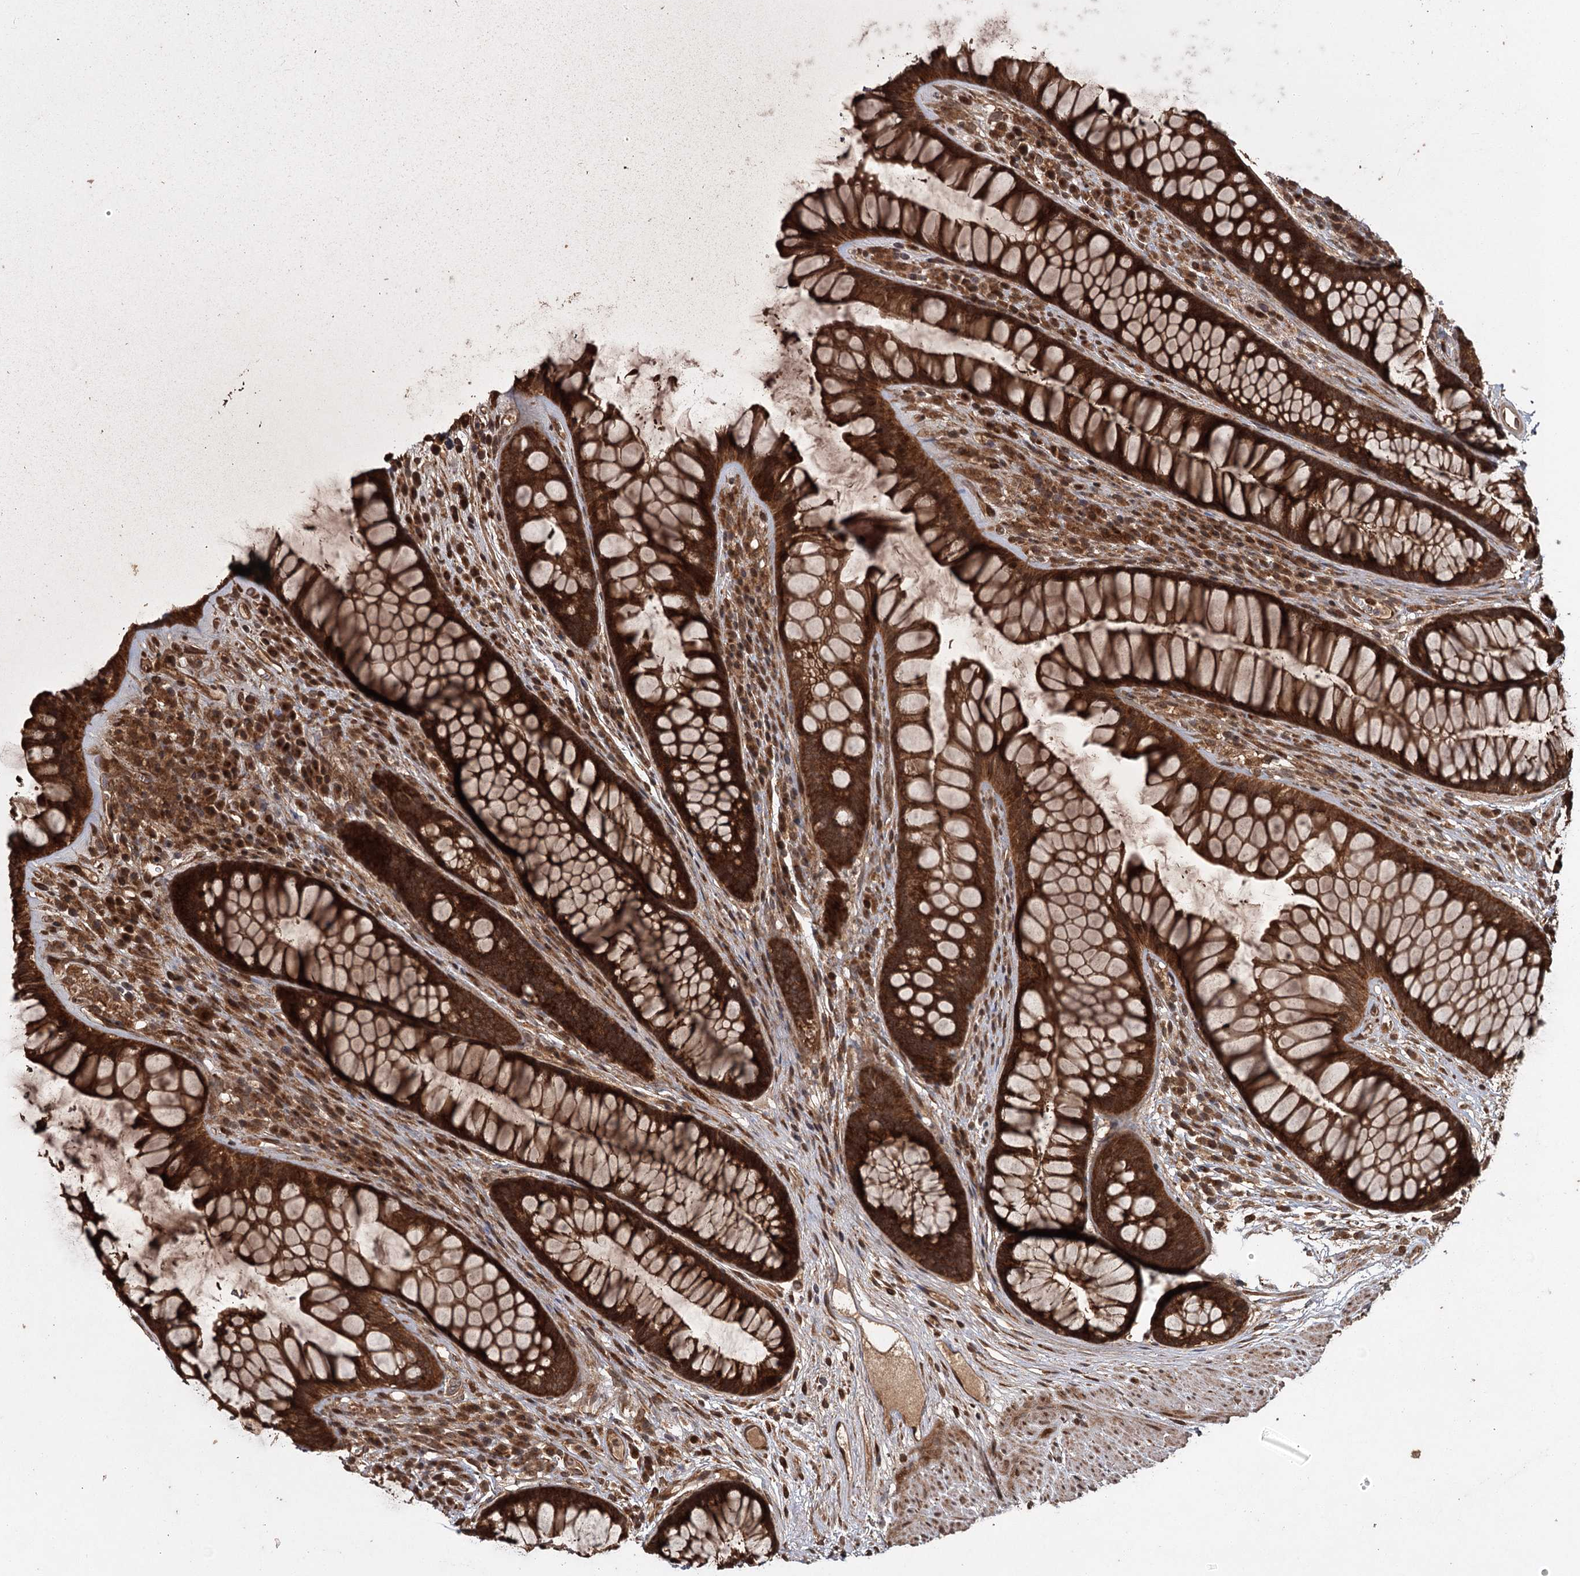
{"staining": {"intensity": "strong", "quantity": ">75%", "location": "cytoplasmic/membranous"}, "tissue": "rectum", "cell_type": "Glandular cells", "image_type": "normal", "snomed": [{"axis": "morphology", "description": "Normal tissue, NOS"}, {"axis": "topography", "description": "Rectum"}], "caption": "High-power microscopy captured an immunohistochemistry (IHC) image of unremarkable rectum, revealing strong cytoplasmic/membranous positivity in about >75% of glandular cells.", "gene": "RPAP3", "patient": {"sex": "male", "age": 74}}